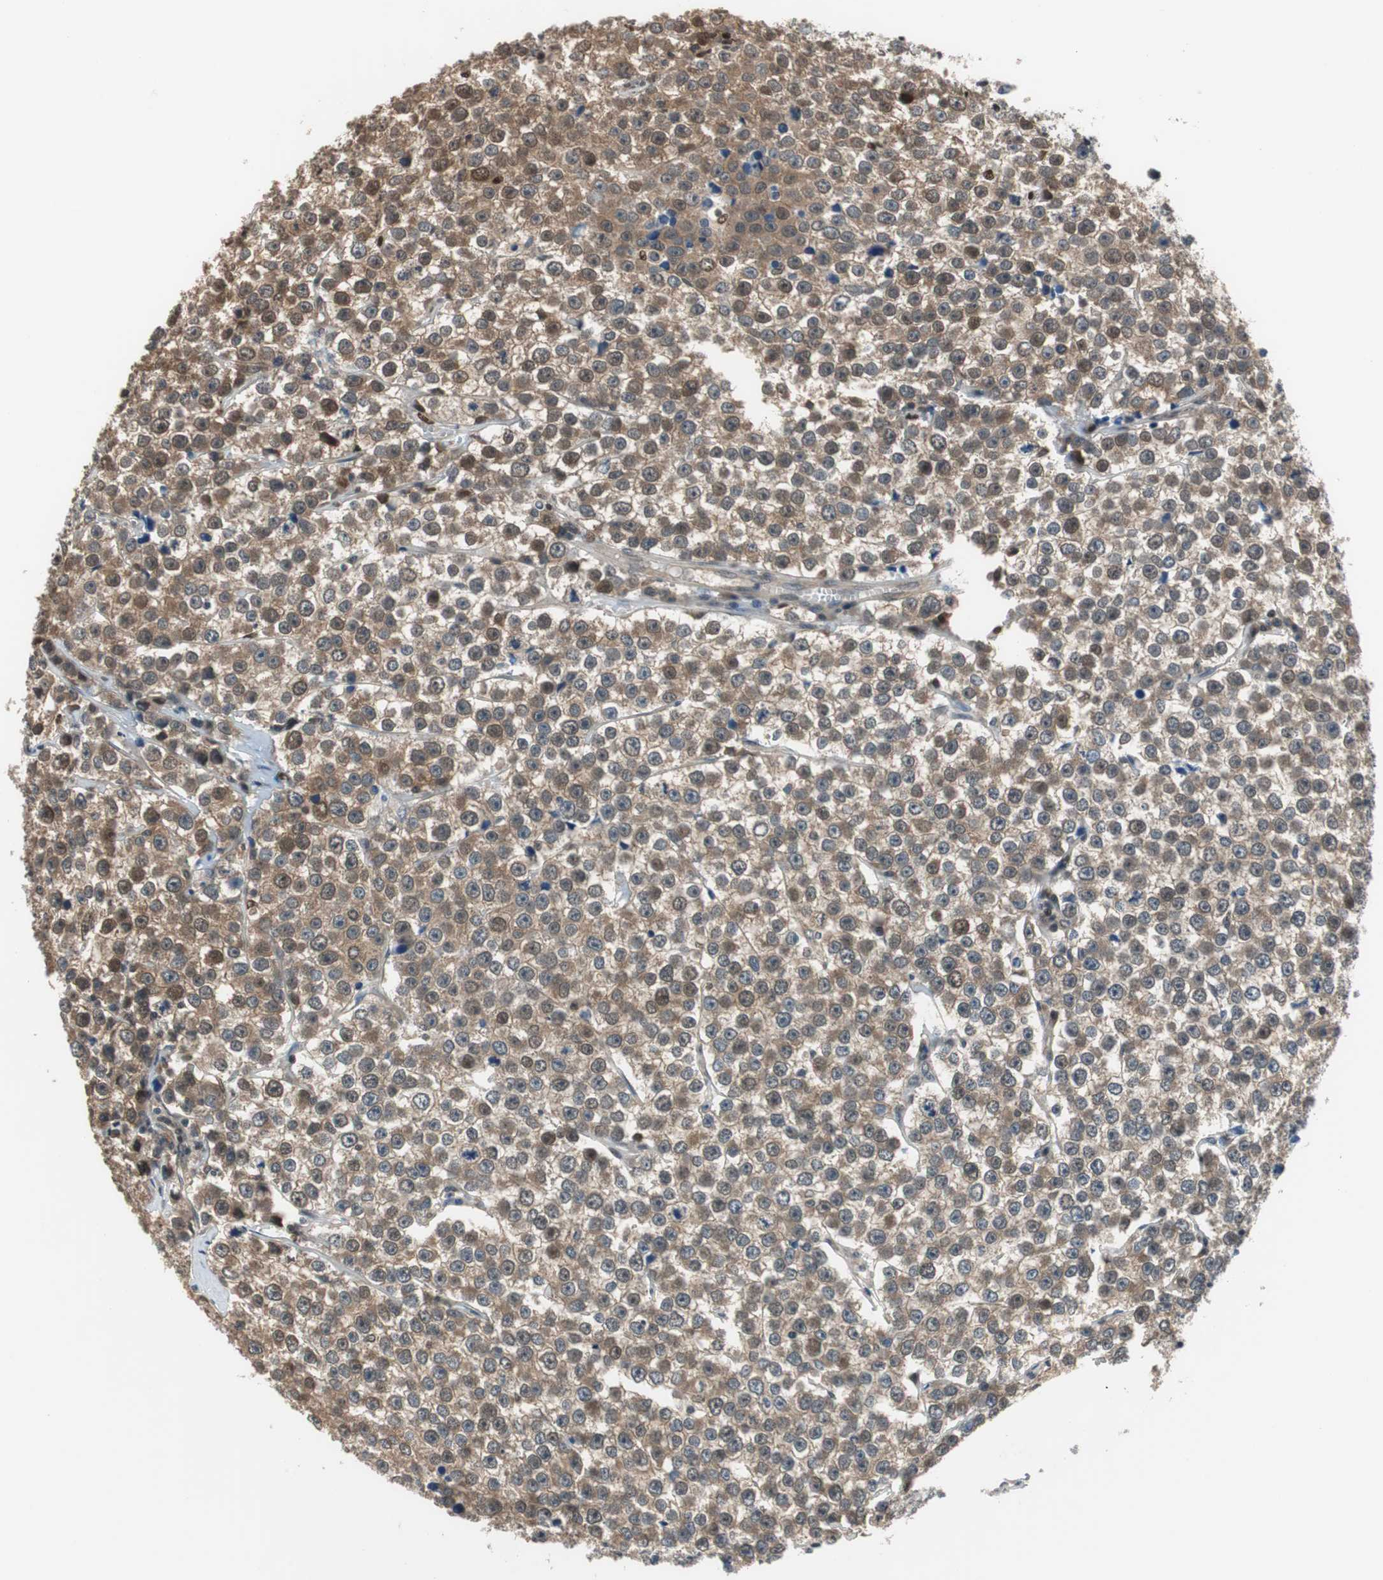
{"staining": {"intensity": "moderate", "quantity": "25%-75%", "location": "cytoplasmic/membranous,nuclear"}, "tissue": "testis cancer", "cell_type": "Tumor cells", "image_type": "cancer", "snomed": [{"axis": "morphology", "description": "Seminoma, NOS"}, {"axis": "morphology", "description": "Carcinoma, Embryonal, NOS"}, {"axis": "topography", "description": "Testis"}], "caption": "About 25%-75% of tumor cells in human seminoma (testis) demonstrate moderate cytoplasmic/membranous and nuclear protein staining as visualized by brown immunohistochemical staining.", "gene": "MAFB", "patient": {"sex": "male", "age": 52}}